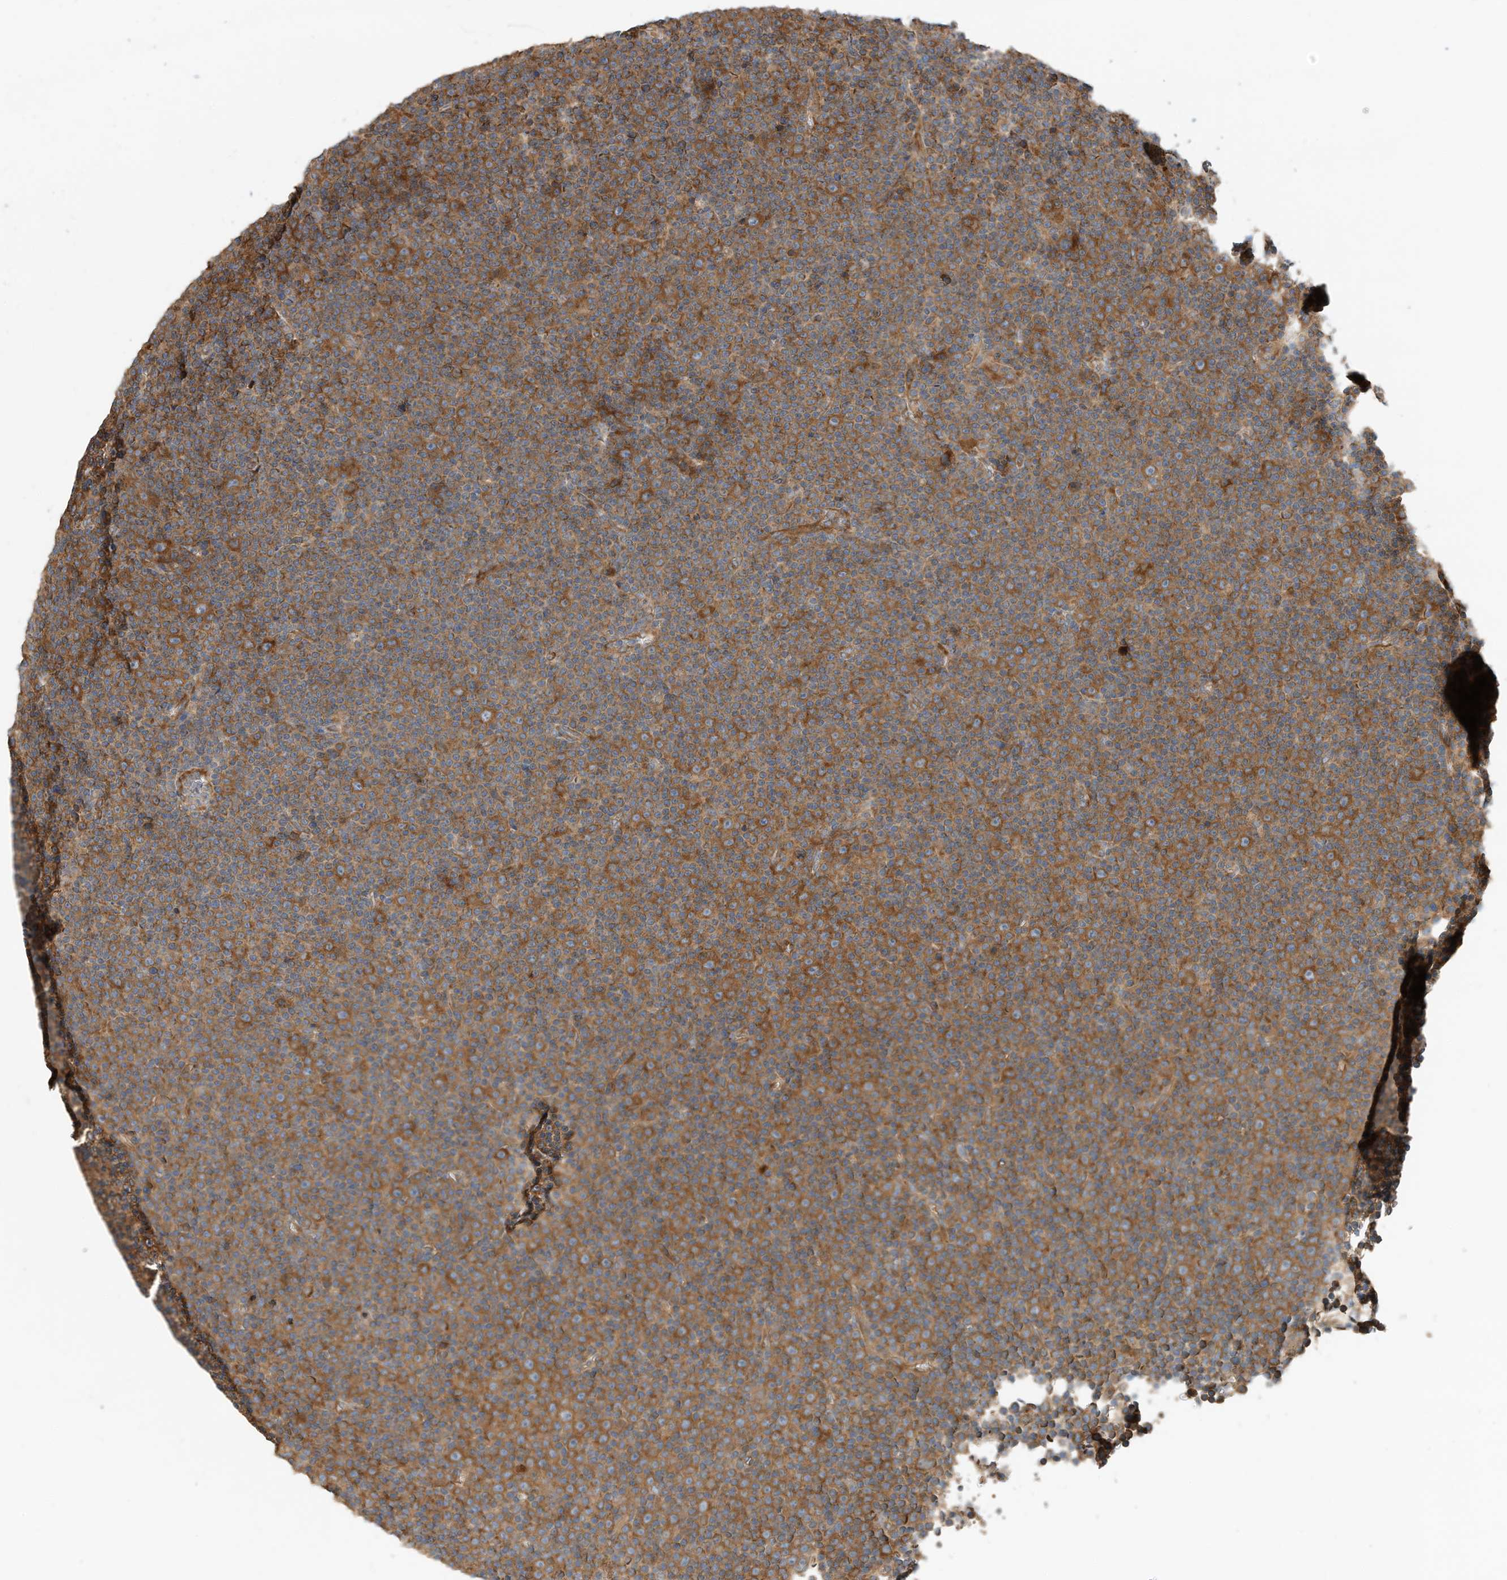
{"staining": {"intensity": "strong", "quantity": ">75%", "location": "cytoplasmic/membranous"}, "tissue": "lymphoma", "cell_type": "Tumor cells", "image_type": "cancer", "snomed": [{"axis": "morphology", "description": "Malignant lymphoma, non-Hodgkin's type, Low grade"}, {"axis": "topography", "description": "Lymph node"}], "caption": "Strong cytoplasmic/membranous expression is present in about >75% of tumor cells in low-grade malignant lymphoma, non-Hodgkin's type.", "gene": "CPAMD8", "patient": {"sex": "female", "age": 67}}